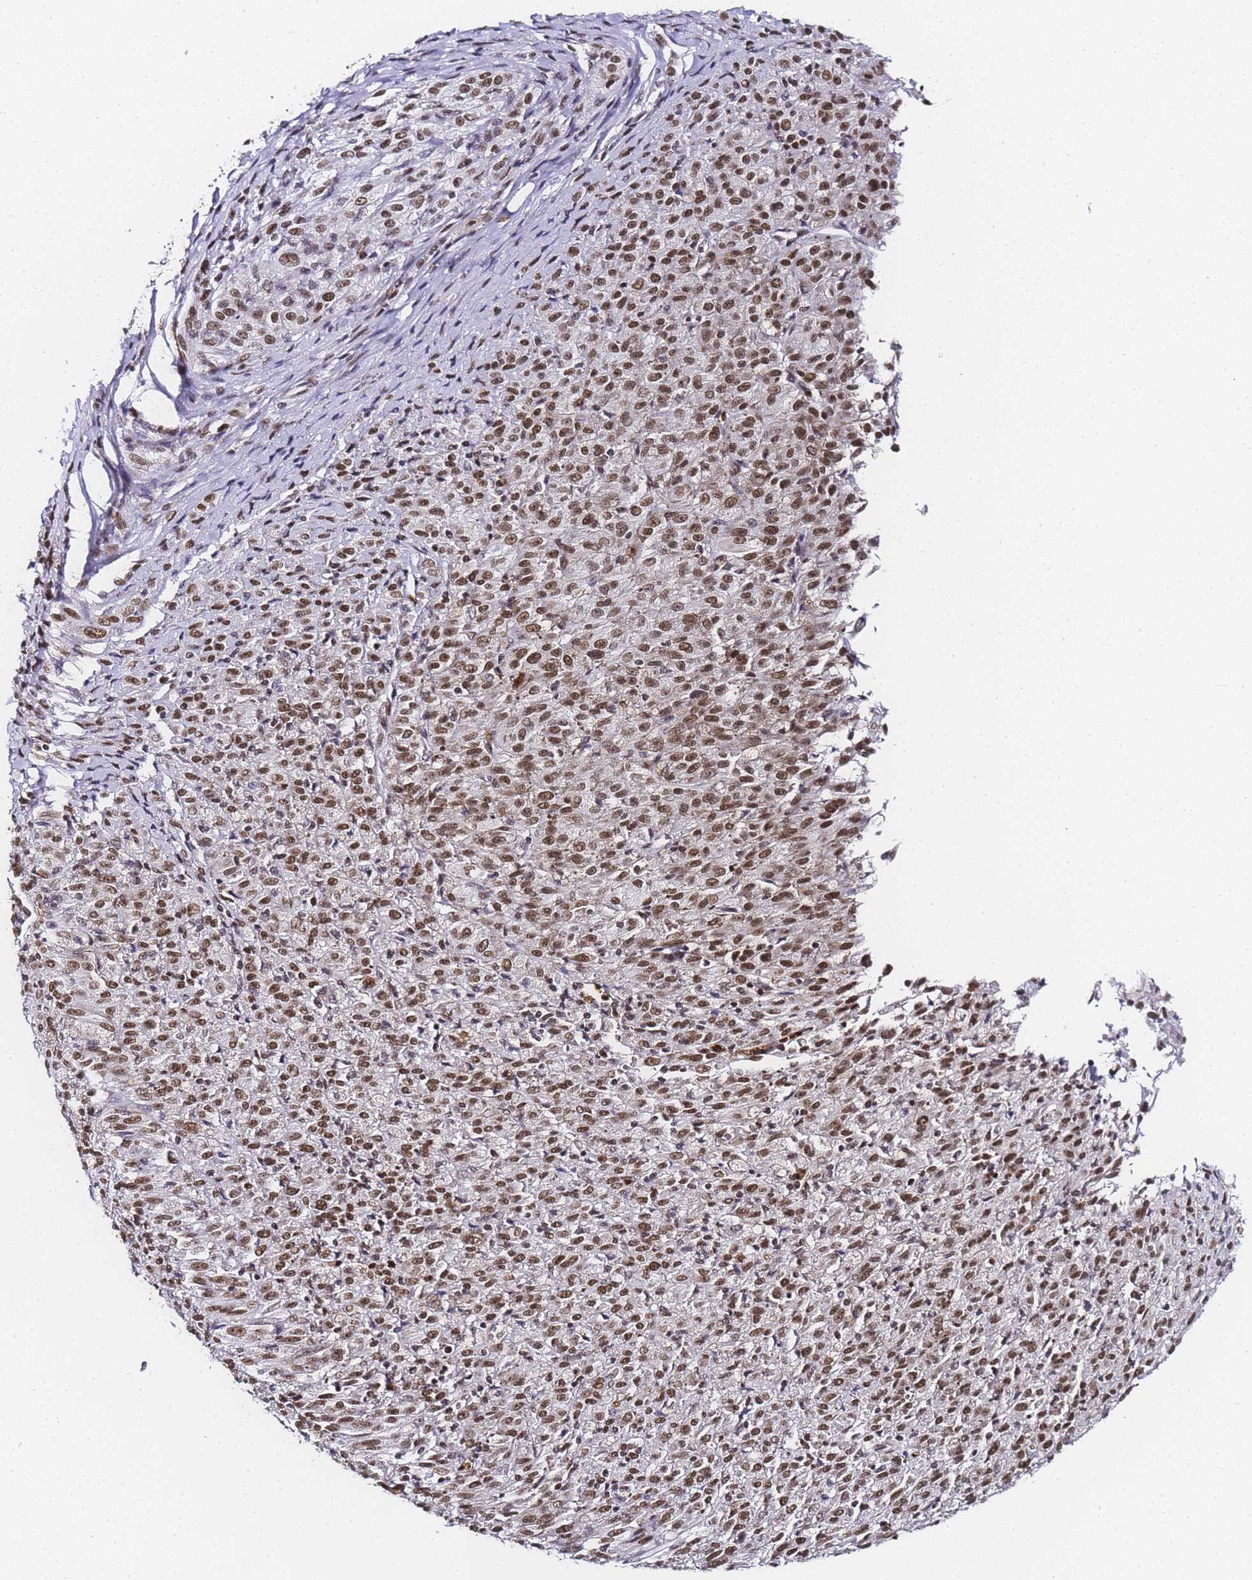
{"staining": {"intensity": "moderate", "quantity": ">75%", "location": "nuclear"}, "tissue": "melanoma", "cell_type": "Tumor cells", "image_type": "cancer", "snomed": [{"axis": "morphology", "description": "Malignant melanoma, NOS"}, {"axis": "topography", "description": "Skin"}], "caption": "Brown immunohistochemical staining in melanoma demonstrates moderate nuclear staining in about >75% of tumor cells. The staining was performed using DAB to visualize the protein expression in brown, while the nuclei were stained in blue with hematoxylin (Magnification: 20x).", "gene": "POLR1A", "patient": {"sex": "female", "age": 52}}